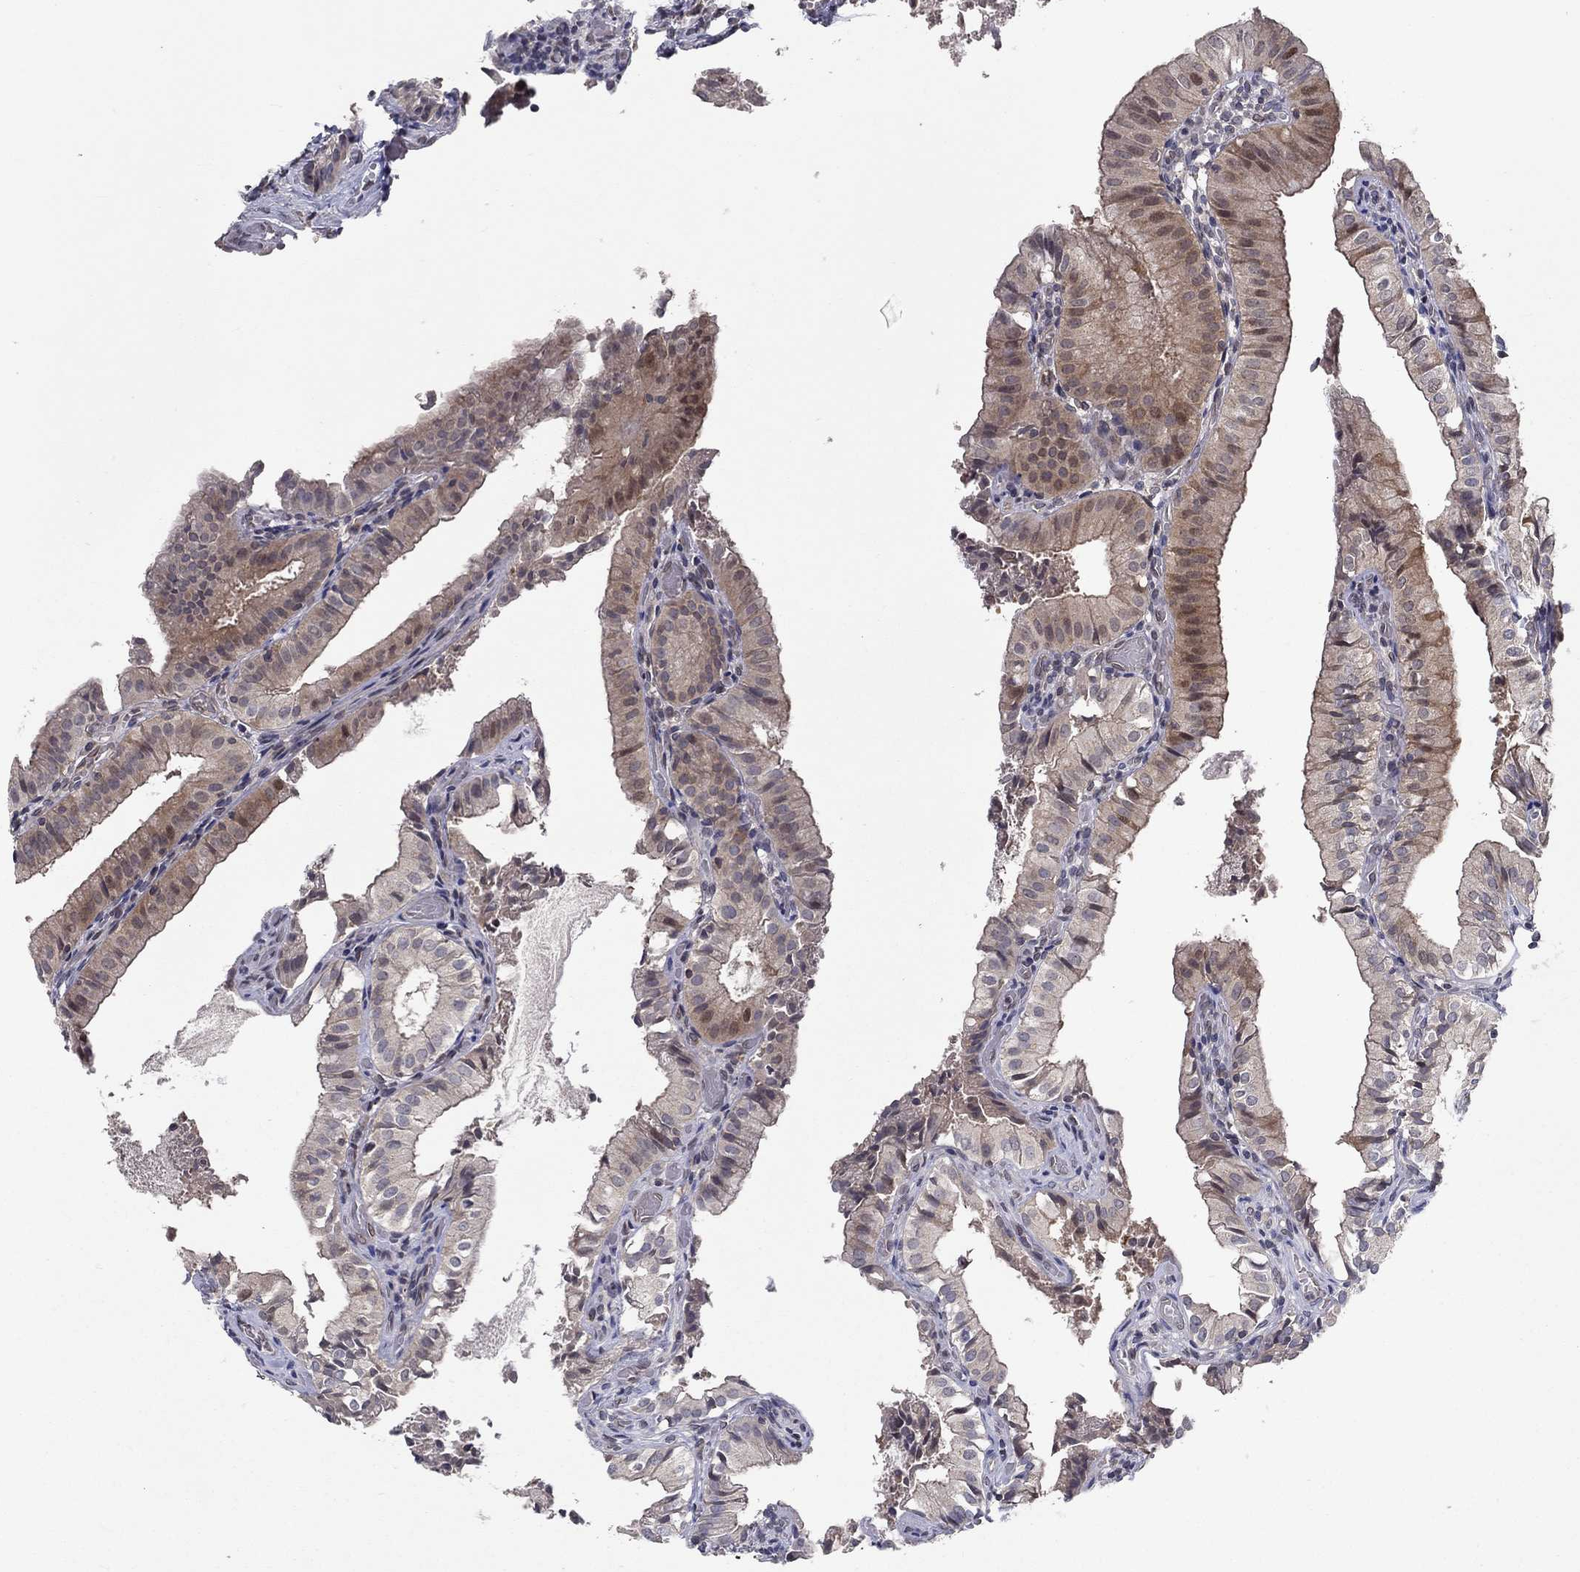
{"staining": {"intensity": "moderate", "quantity": "<25%", "location": "cytoplasmic/membranous"}, "tissue": "gallbladder", "cell_type": "Glandular cells", "image_type": "normal", "snomed": [{"axis": "morphology", "description": "Normal tissue, NOS"}, {"axis": "topography", "description": "Gallbladder"}], "caption": "Immunohistochemistry (IHC) (DAB (3,3'-diaminobenzidine)) staining of normal gallbladder demonstrates moderate cytoplasmic/membranous protein positivity in about <25% of glandular cells.", "gene": "CETN3", "patient": {"sex": "female", "age": 47}}